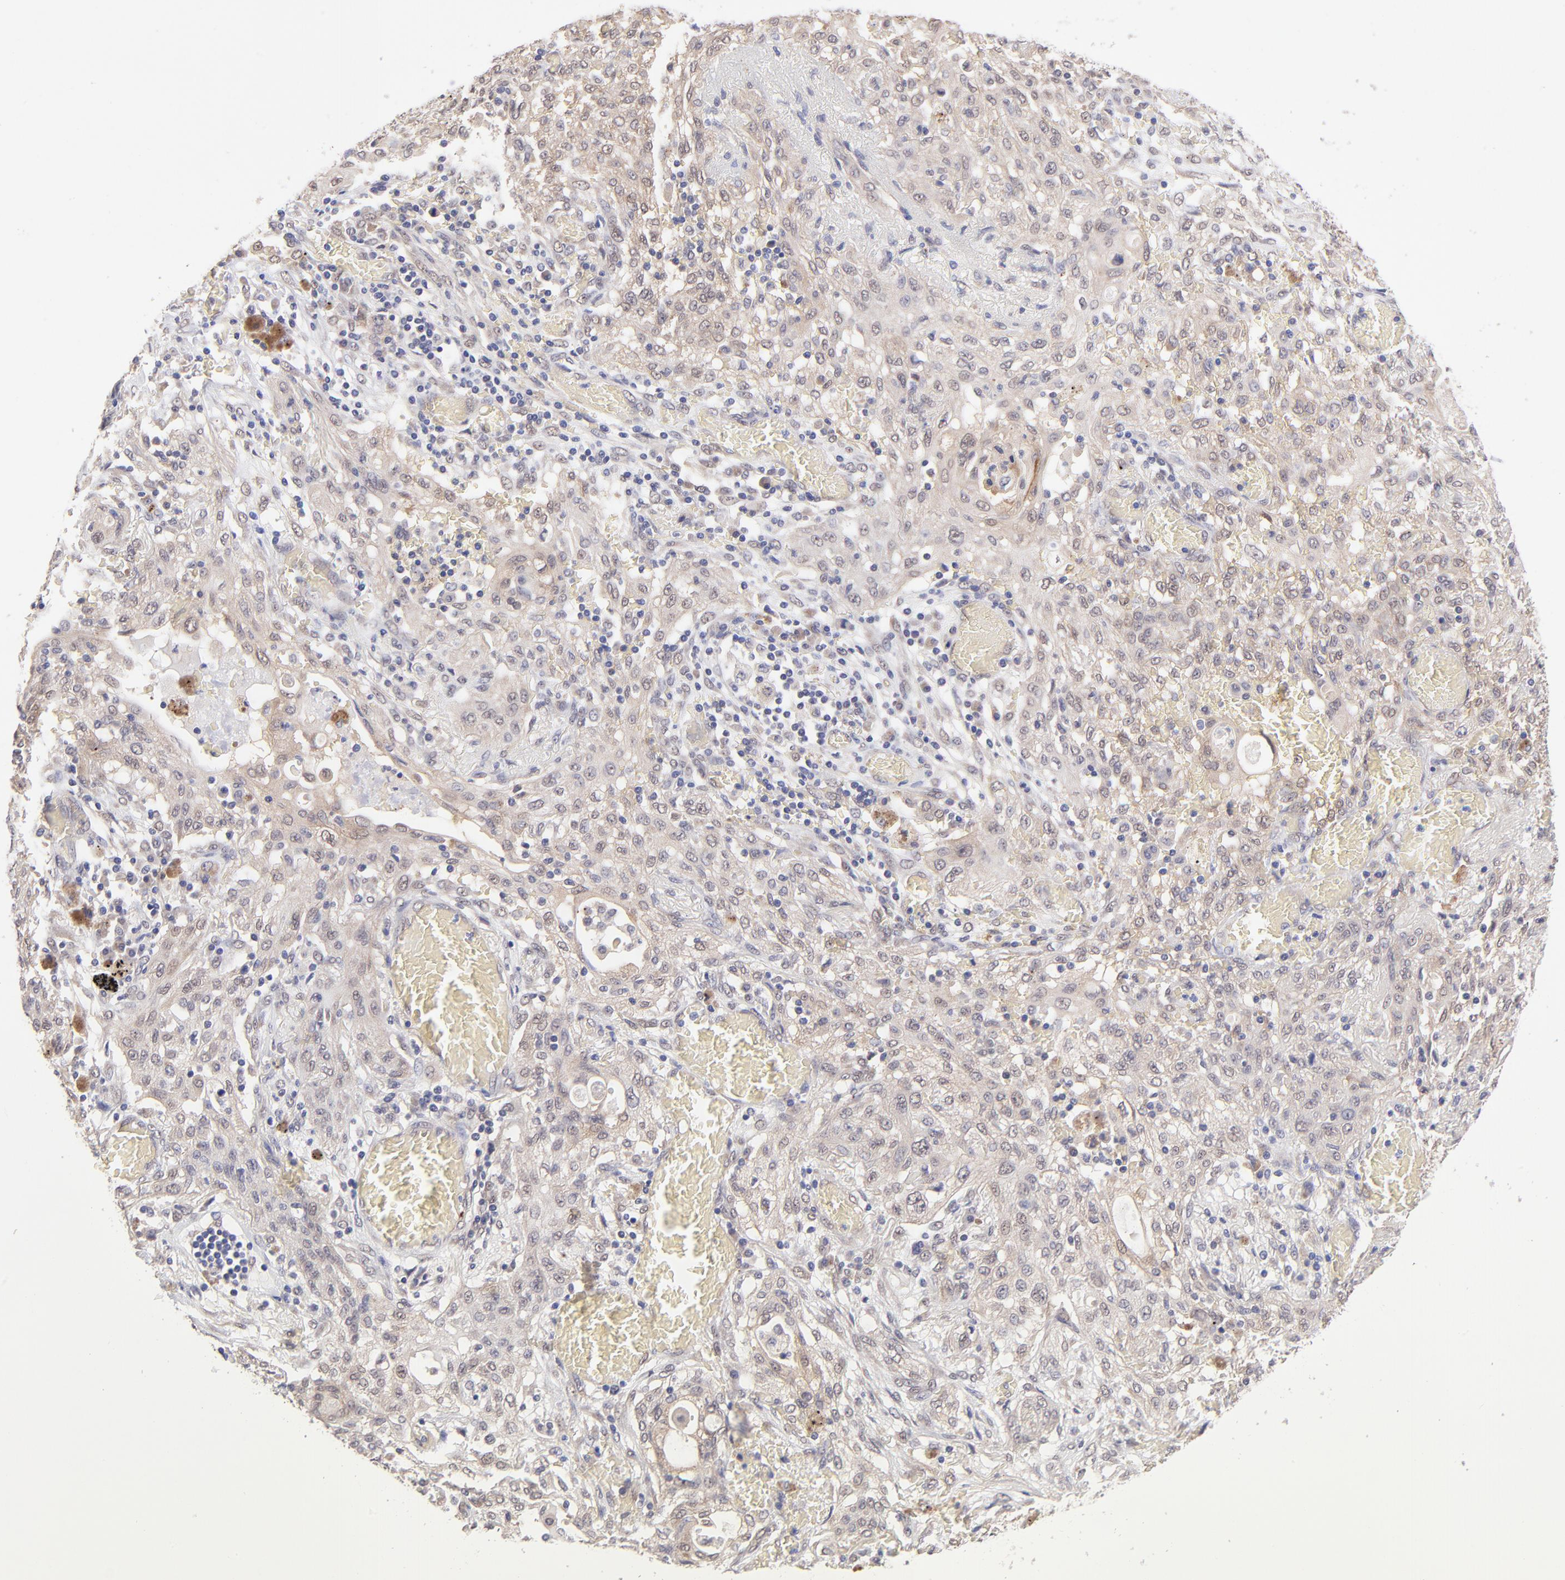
{"staining": {"intensity": "weak", "quantity": "<25%", "location": "cytoplasmic/membranous"}, "tissue": "lung cancer", "cell_type": "Tumor cells", "image_type": "cancer", "snomed": [{"axis": "morphology", "description": "Squamous cell carcinoma, NOS"}, {"axis": "topography", "description": "Lung"}], "caption": "Tumor cells show no significant protein expression in lung cancer. (Immunohistochemistry, brightfield microscopy, high magnification).", "gene": "UBE2H", "patient": {"sex": "female", "age": 47}}